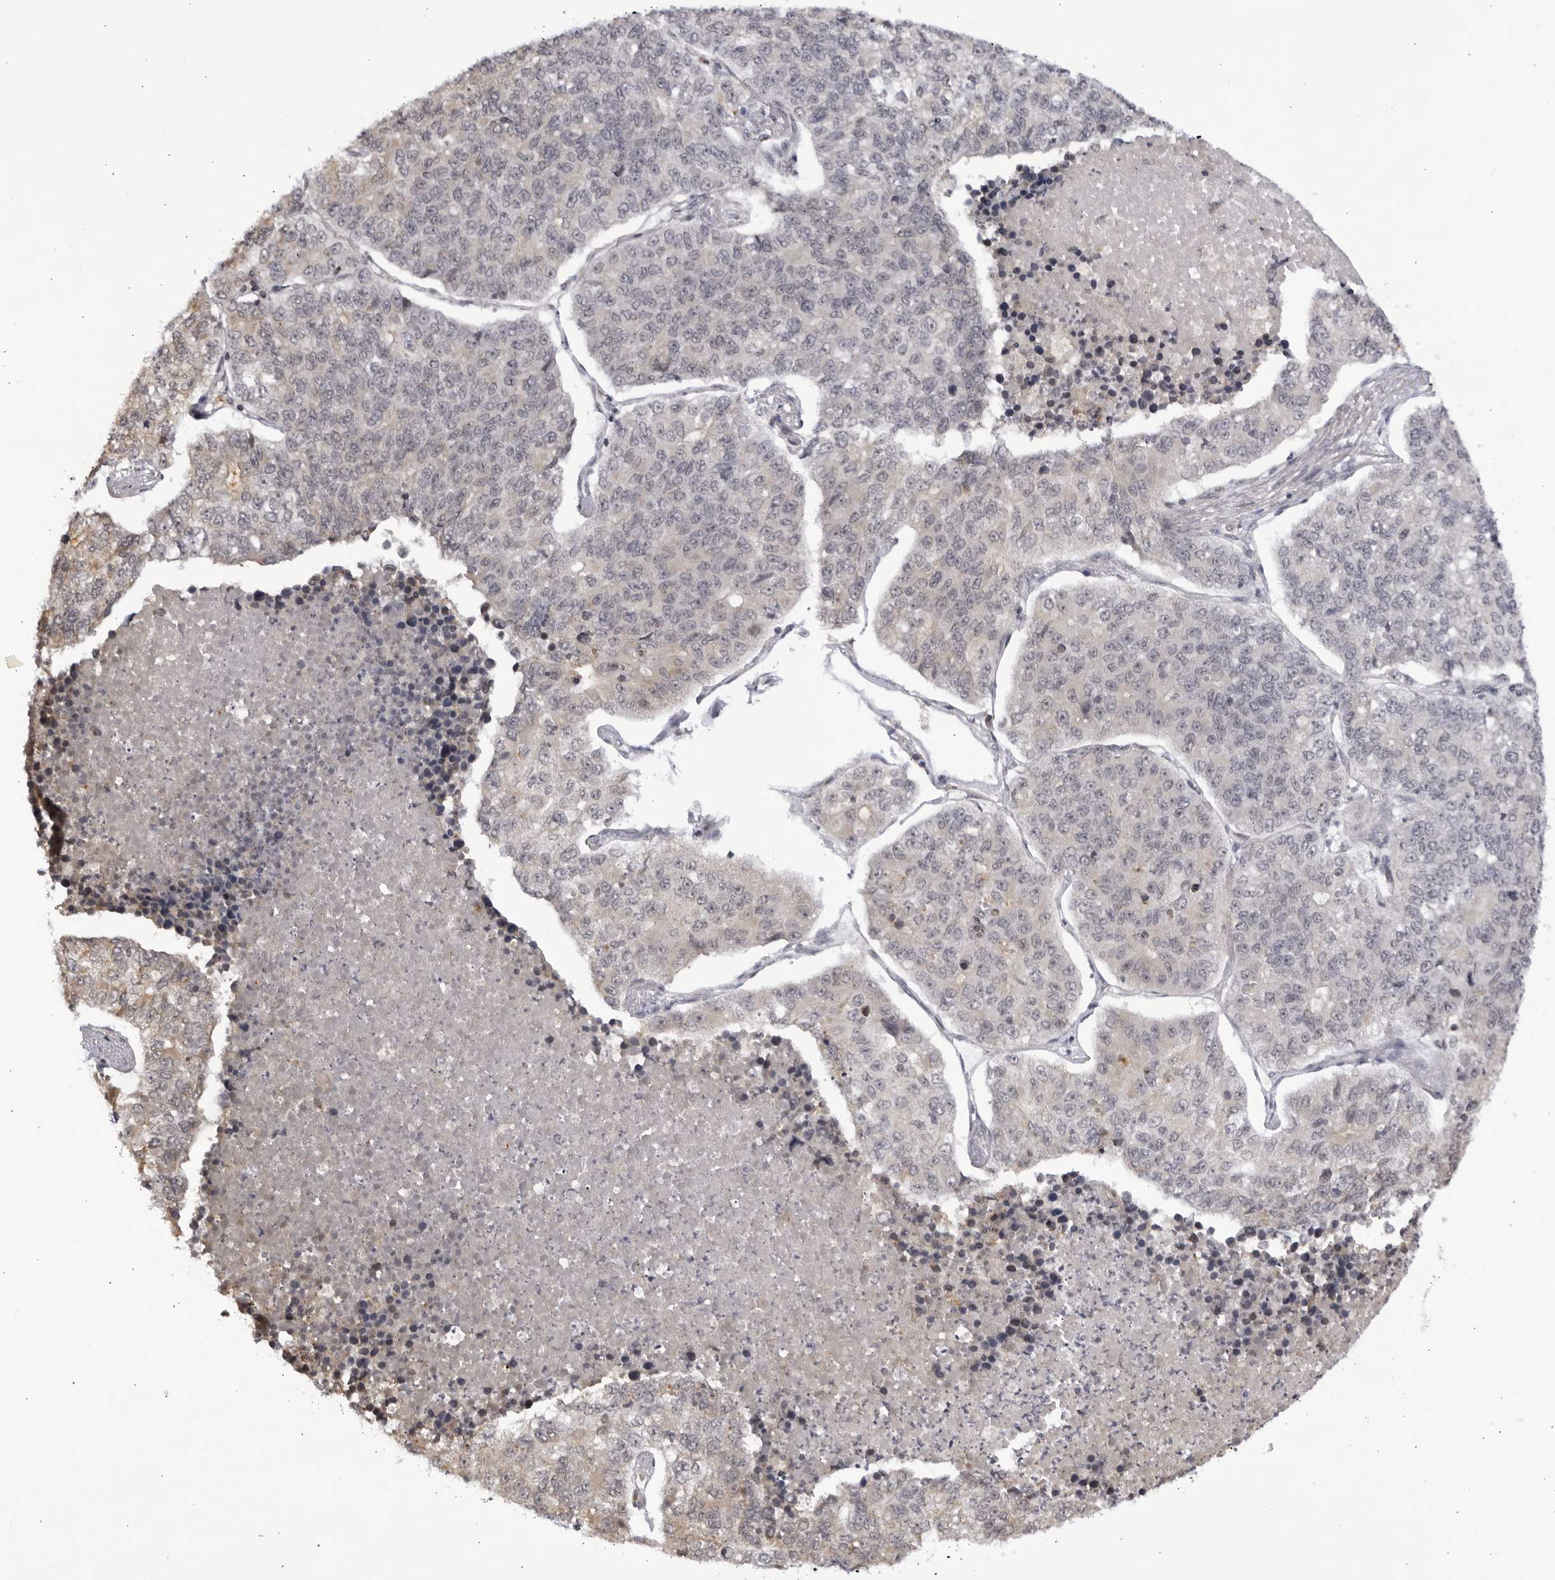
{"staining": {"intensity": "negative", "quantity": "none", "location": "none"}, "tissue": "lung cancer", "cell_type": "Tumor cells", "image_type": "cancer", "snomed": [{"axis": "morphology", "description": "Adenocarcinoma, NOS"}, {"axis": "topography", "description": "Lung"}], "caption": "Lung cancer was stained to show a protein in brown. There is no significant staining in tumor cells.", "gene": "RASGEF1C", "patient": {"sex": "male", "age": 49}}